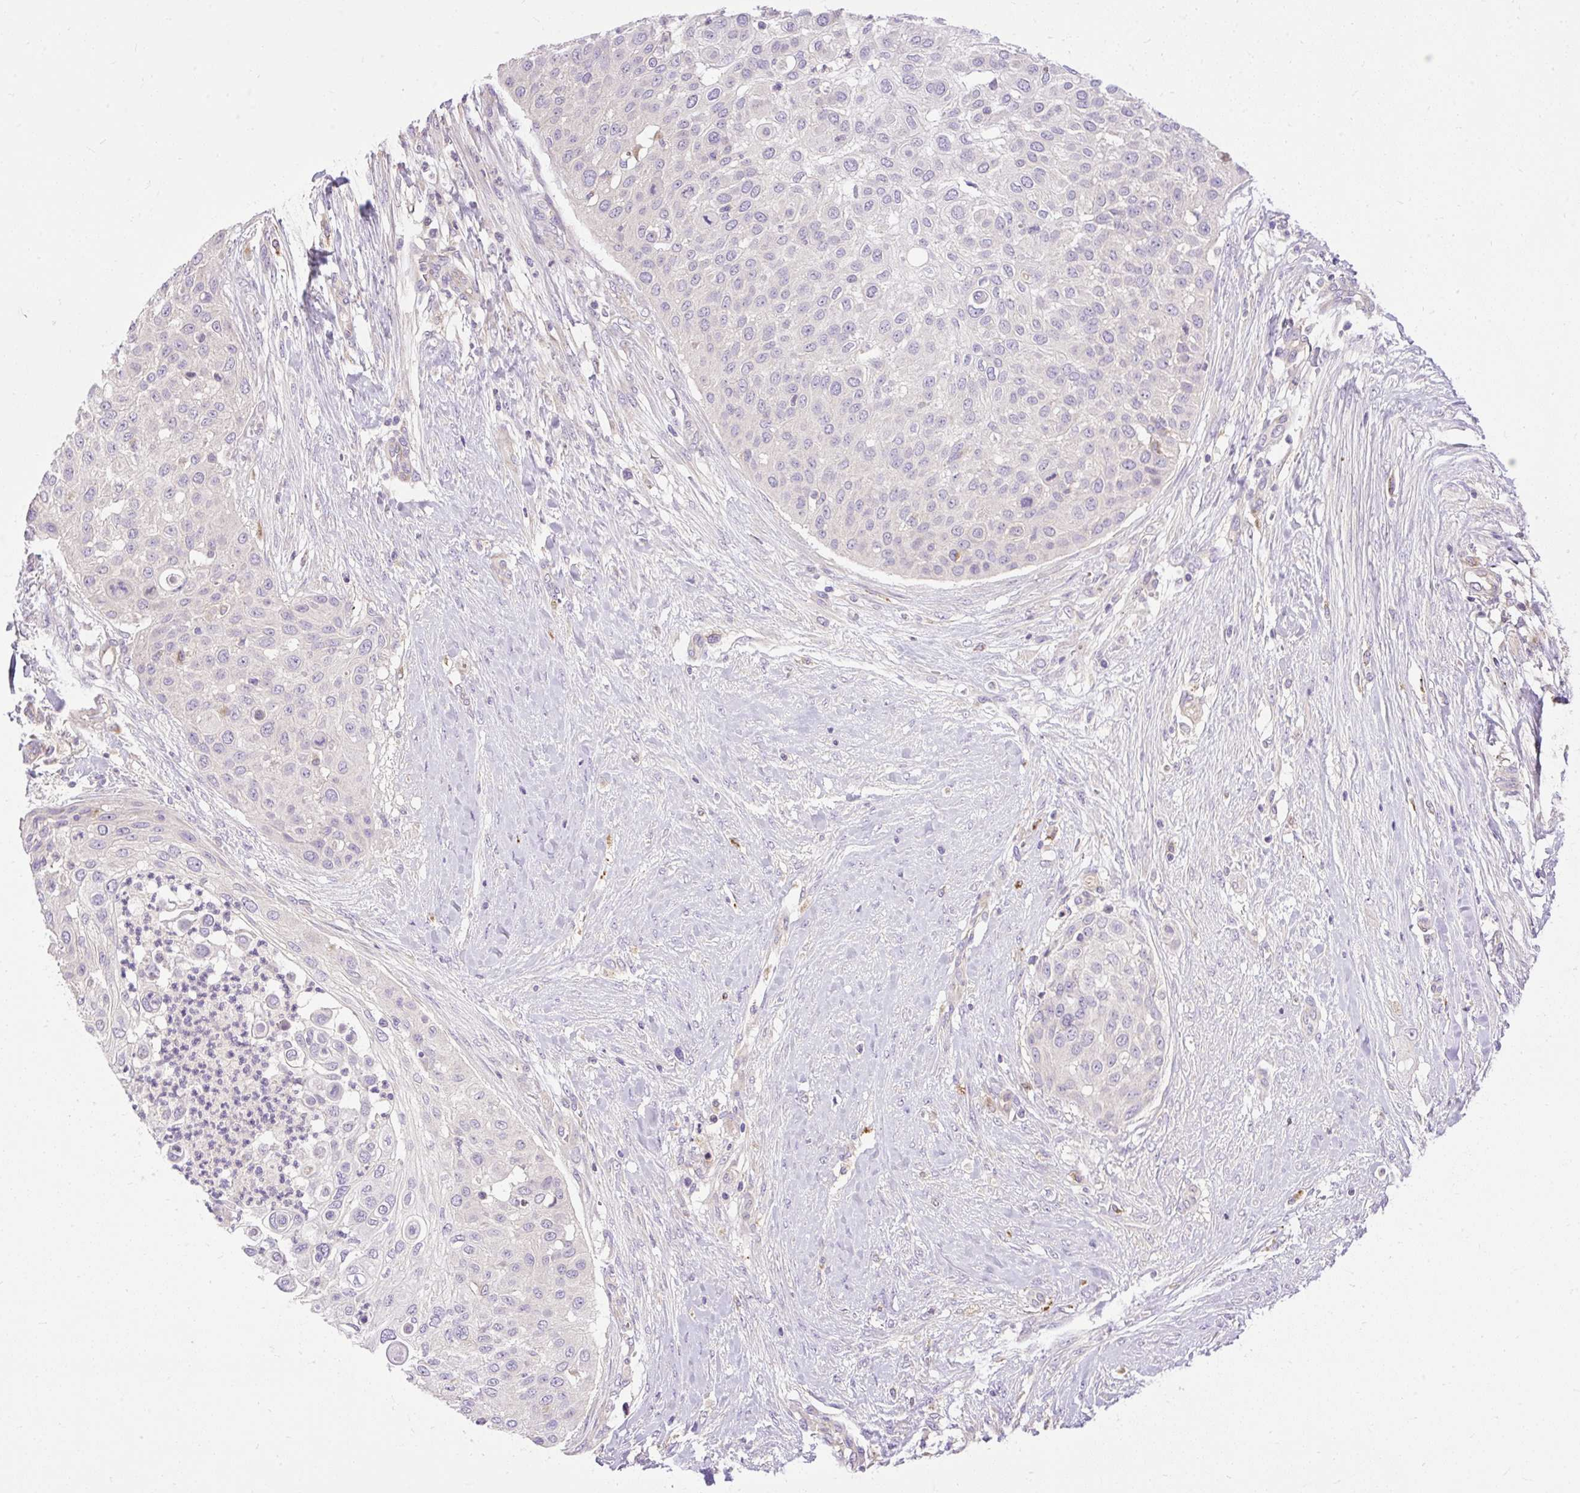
{"staining": {"intensity": "negative", "quantity": "none", "location": "none"}, "tissue": "skin cancer", "cell_type": "Tumor cells", "image_type": "cancer", "snomed": [{"axis": "morphology", "description": "Squamous cell carcinoma, NOS"}, {"axis": "topography", "description": "Skin"}], "caption": "High power microscopy histopathology image of an immunohistochemistry (IHC) micrograph of skin cancer (squamous cell carcinoma), revealing no significant staining in tumor cells. (Brightfield microscopy of DAB immunohistochemistry at high magnification).", "gene": "HEXB", "patient": {"sex": "female", "age": 87}}